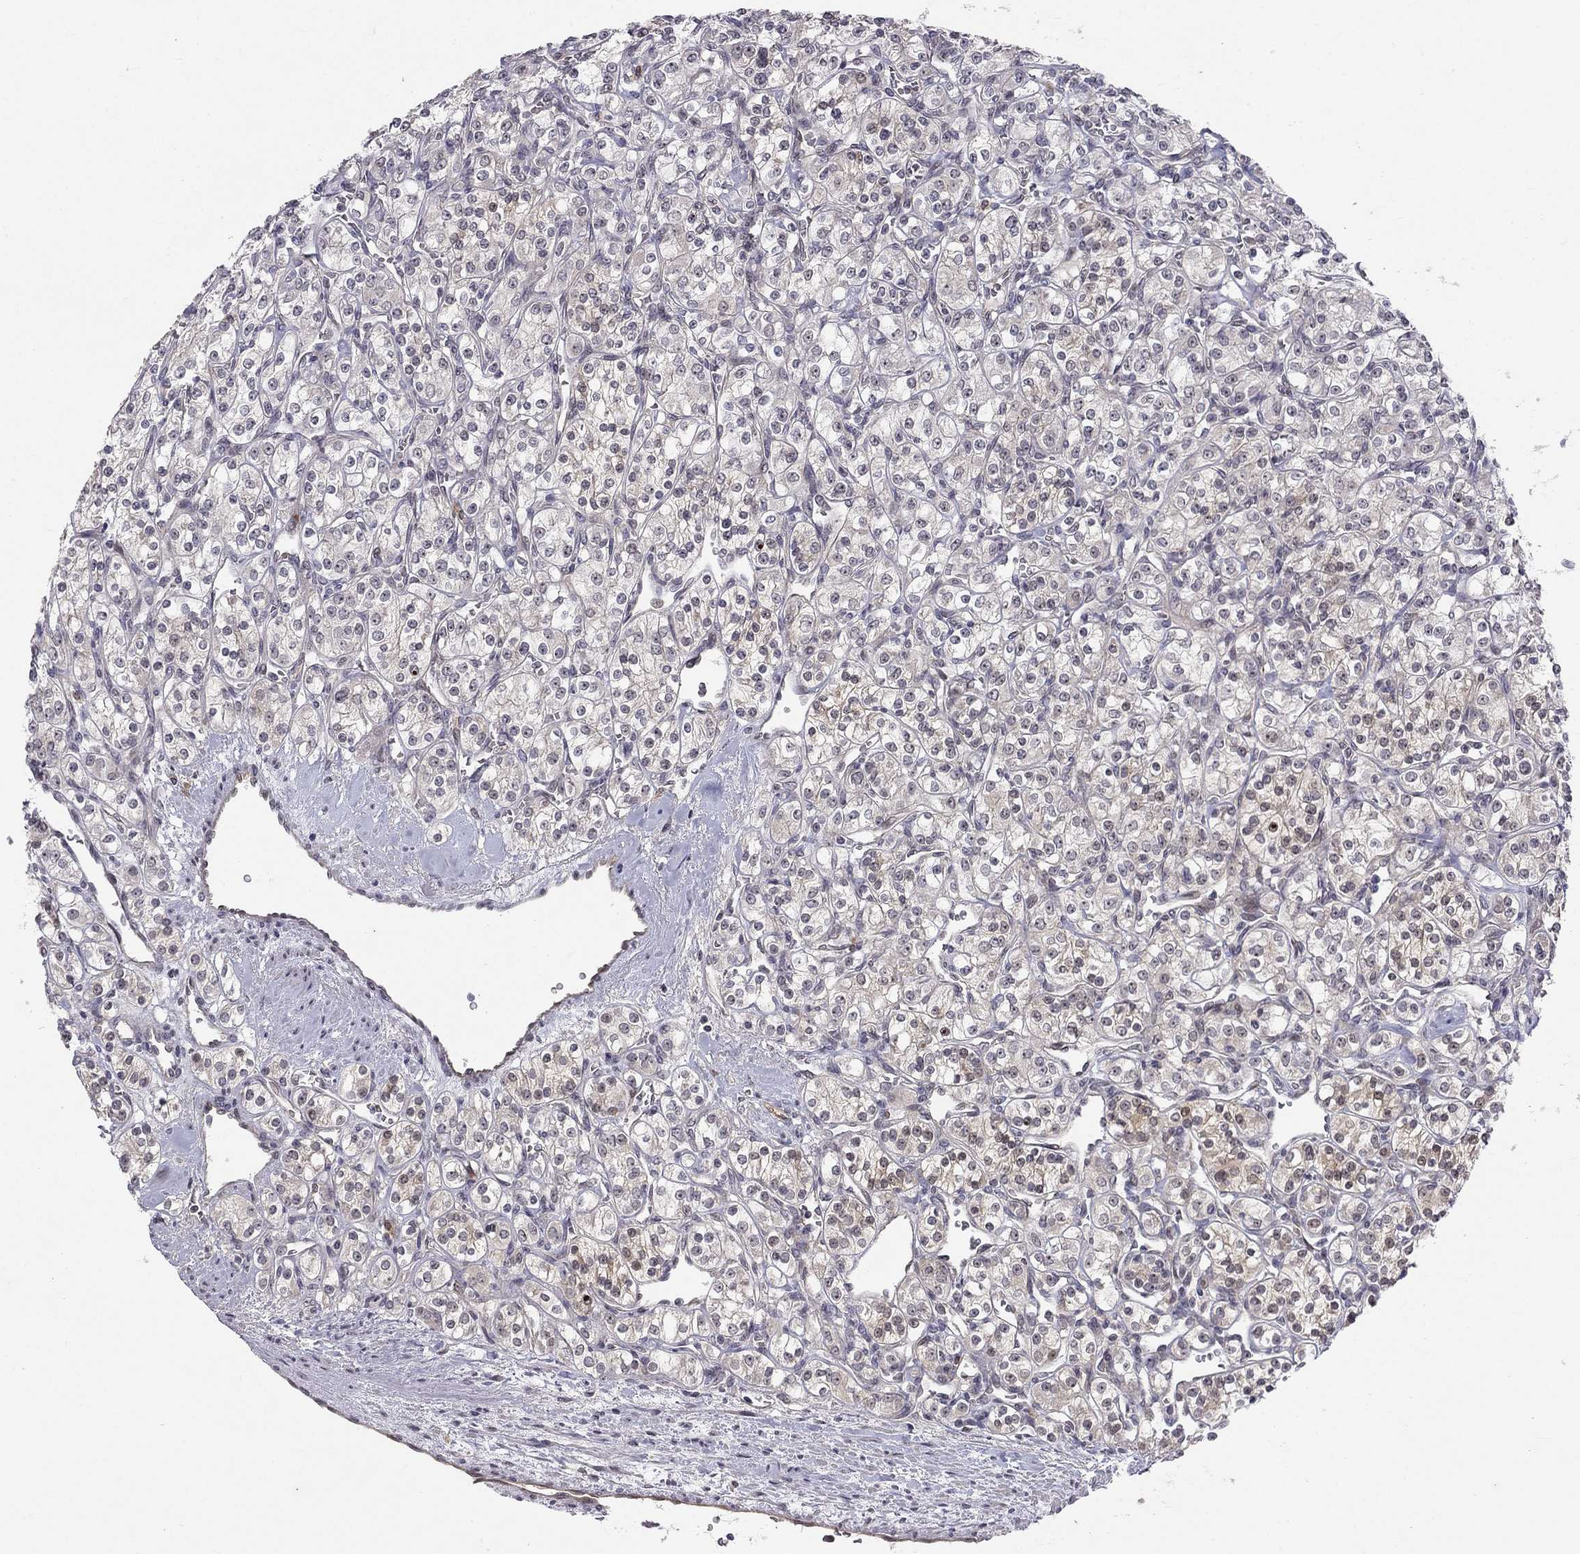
{"staining": {"intensity": "negative", "quantity": "none", "location": "none"}, "tissue": "renal cancer", "cell_type": "Tumor cells", "image_type": "cancer", "snomed": [{"axis": "morphology", "description": "Adenocarcinoma, NOS"}, {"axis": "topography", "description": "Kidney"}], "caption": "Immunohistochemical staining of adenocarcinoma (renal) displays no significant positivity in tumor cells.", "gene": "STXBP6", "patient": {"sex": "male", "age": 77}}